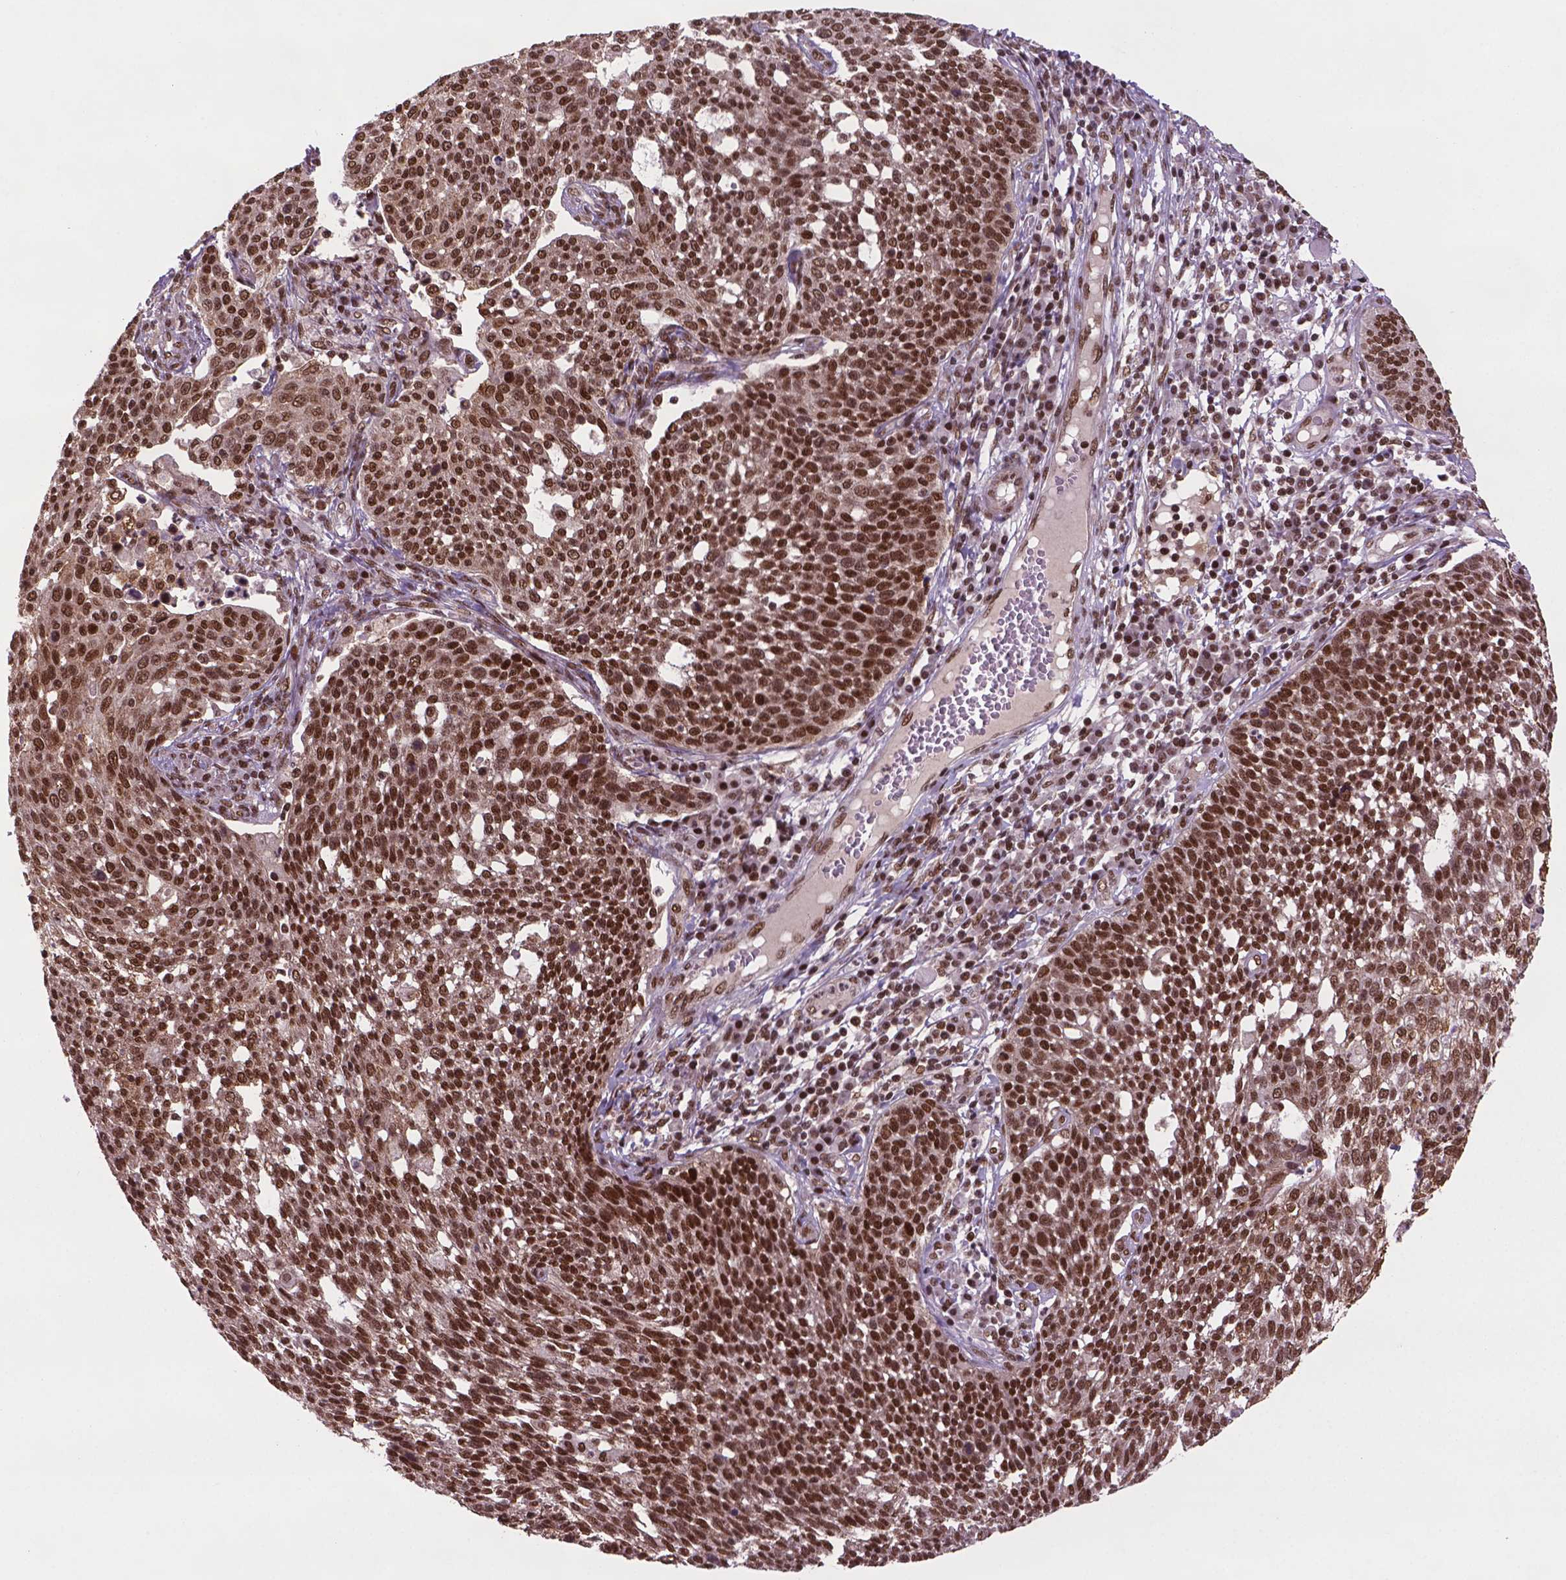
{"staining": {"intensity": "strong", "quantity": ">75%", "location": "nuclear"}, "tissue": "cervical cancer", "cell_type": "Tumor cells", "image_type": "cancer", "snomed": [{"axis": "morphology", "description": "Squamous cell carcinoma, NOS"}, {"axis": "topography", "description": "Cervix"}], "caption": "There is high levels of strong nuclear positivity in tumor cells of cervical squamous cell carcinoma, as demonstrated by immunohistochemical staining (brown color).", "gene": "SIRT6", "patient": {"sex": "female", "age": 34}}